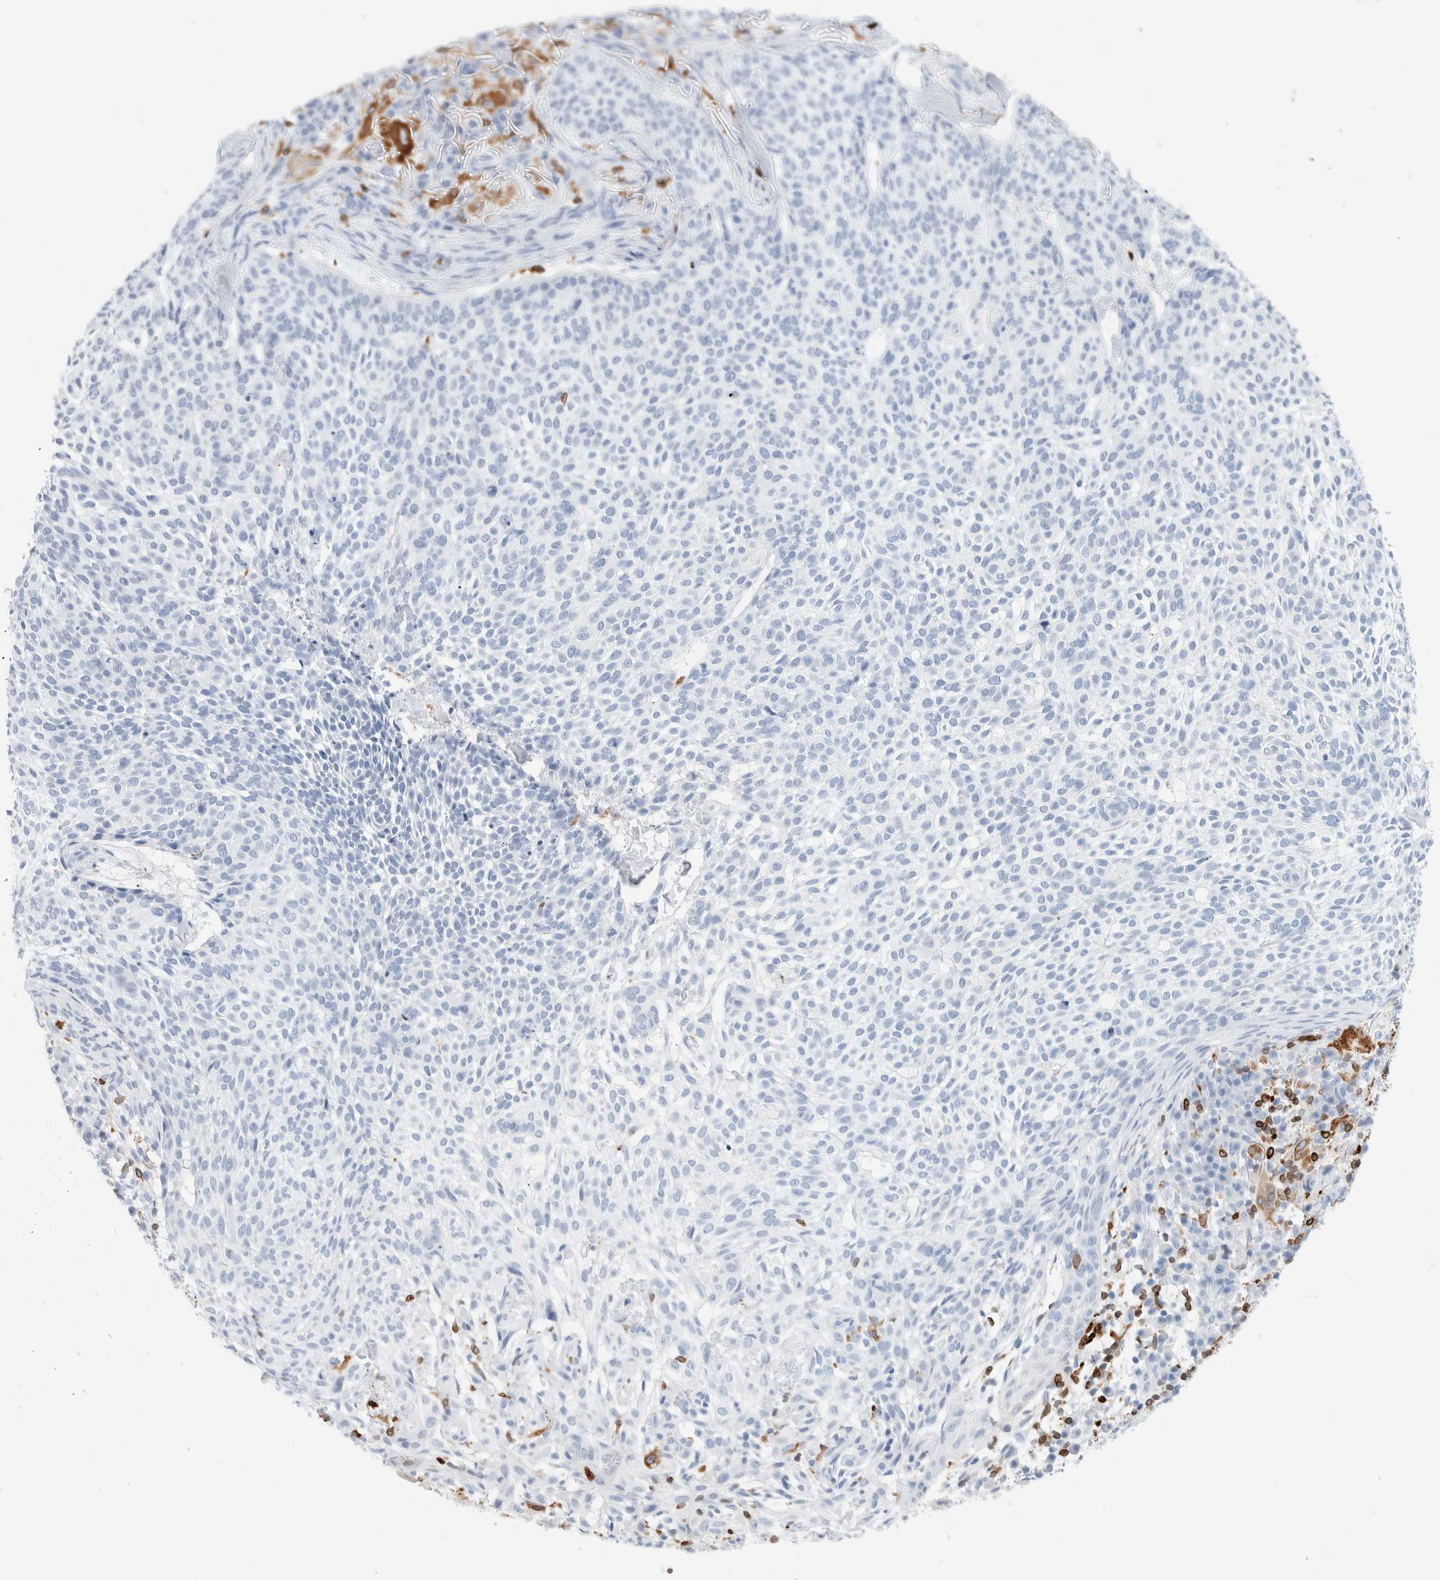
{"staining": {"intensity": "negative", "quantity": "none", "location": "none"}, "tissue": "skin cancer", "cell_type": "Tumor cells", "image_type": "cancer", "snomed": [{"axis": "morphology", "description": "Basal cell carcinoma"}, {"axis": "topography", "description": "Skin"}], "caption": "DAB immunohistochemical staining of human skin basal cell carcinoma shows no significant expression in tumor cells. (DAB (3,3'-diaminobenzidine) immunohistochemistry visualized using brightfield microscopy, high magnification).", "gene": "ALOX5AP", "patient": {"sex": "female", "age": 64}}